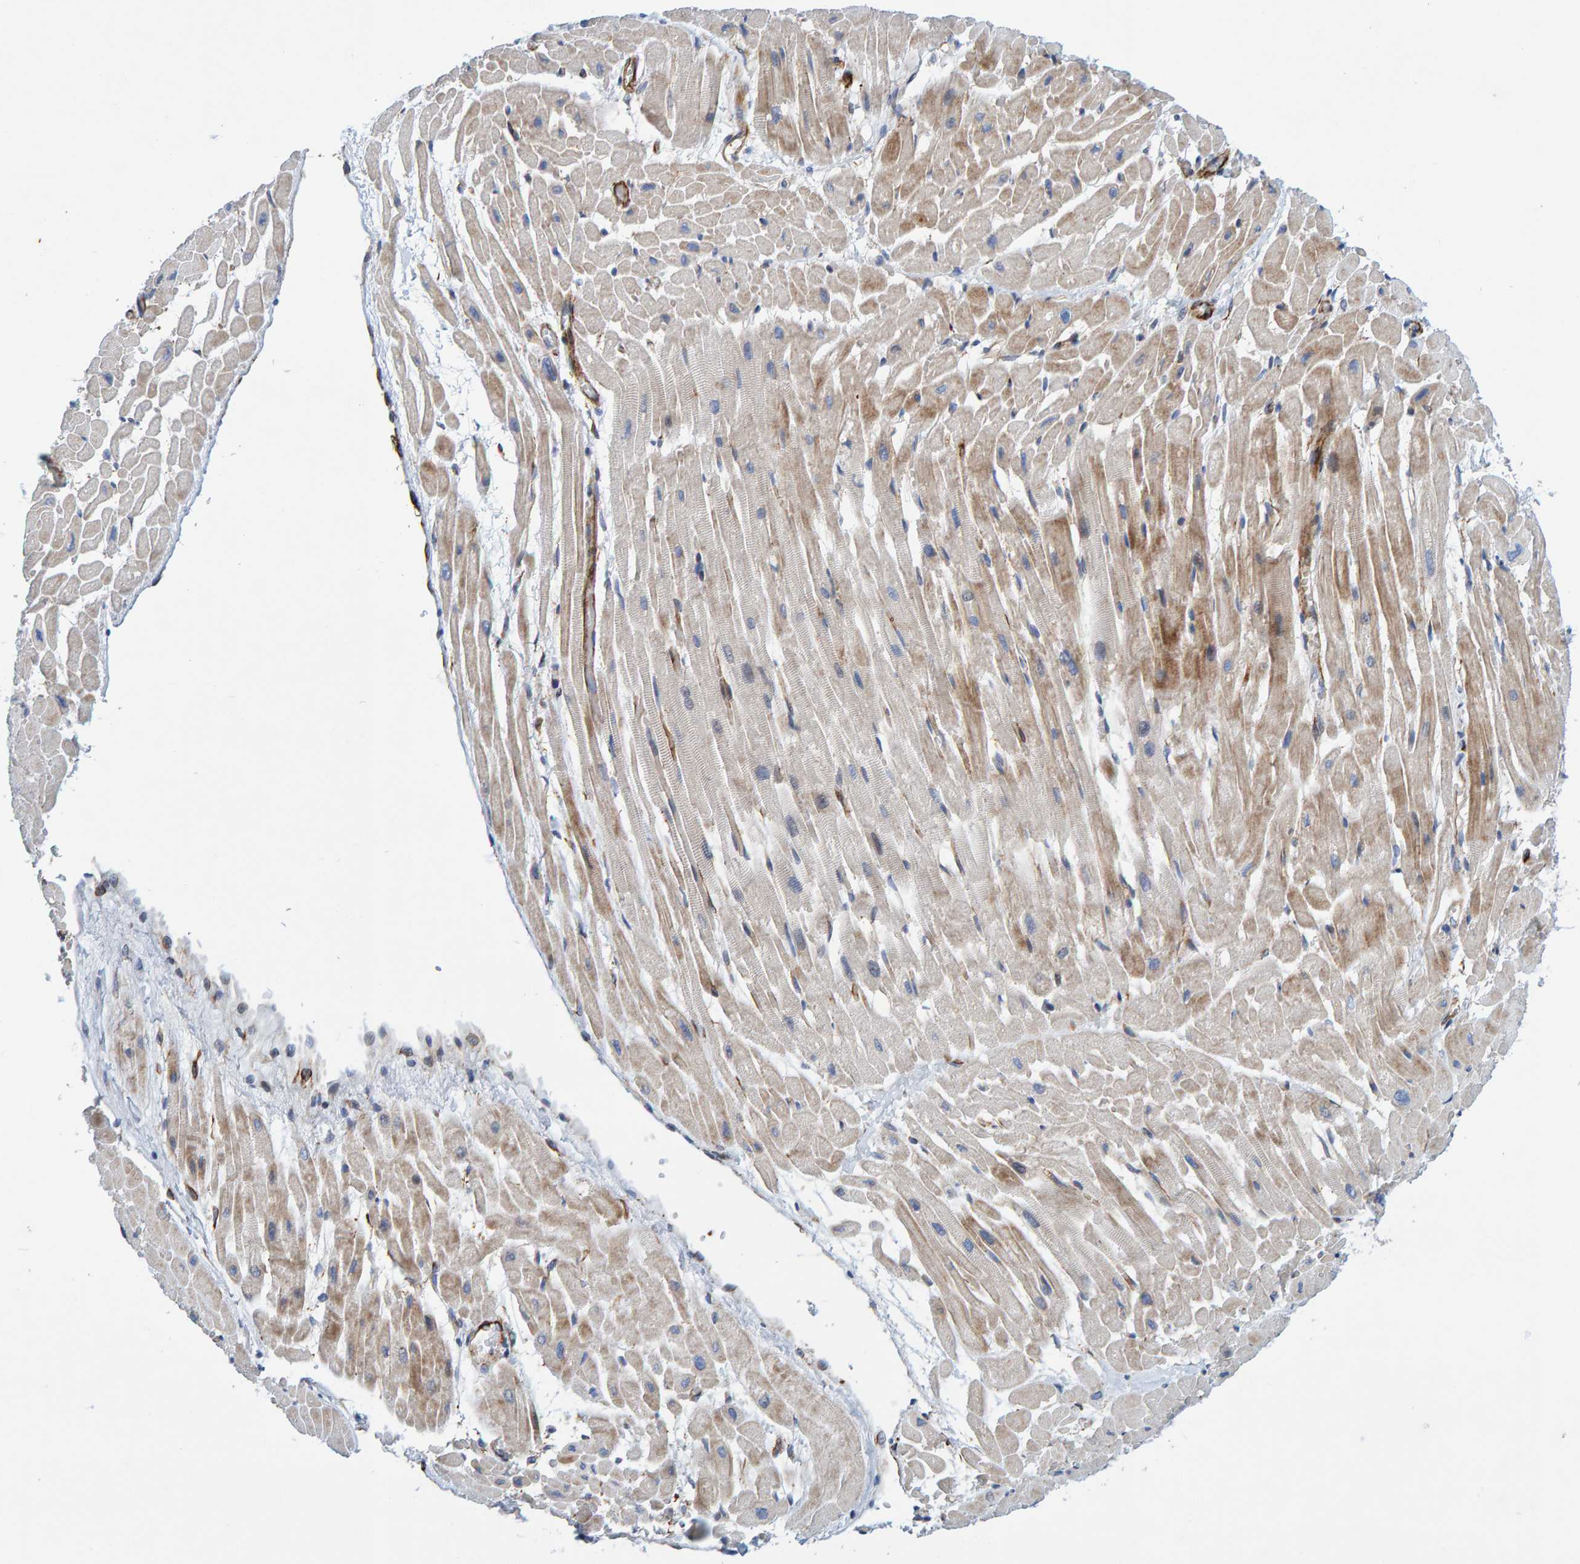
{"staining": {"intensity": "moderate", "quantity": "<25%", "location": "cytoplasmic/membranous"}, "tissue": "heart muscle", "cell_type": "Cardiomyocytes", "image_type": "normal", "snomed": [{"axis": "morphology", "description": "Normal tissue, NOS"}, {"axis": "topography", "description": "Heart"}], "caption": "Immunohistochemistry (DAB) staining of unremarkable human heart muscle exhibits moderate cytoplasmic/membranous protein expression in about <25% of cardiomyocytes.", "gene": "POLG2", "patient": {"sex": "male", "age": 45}}